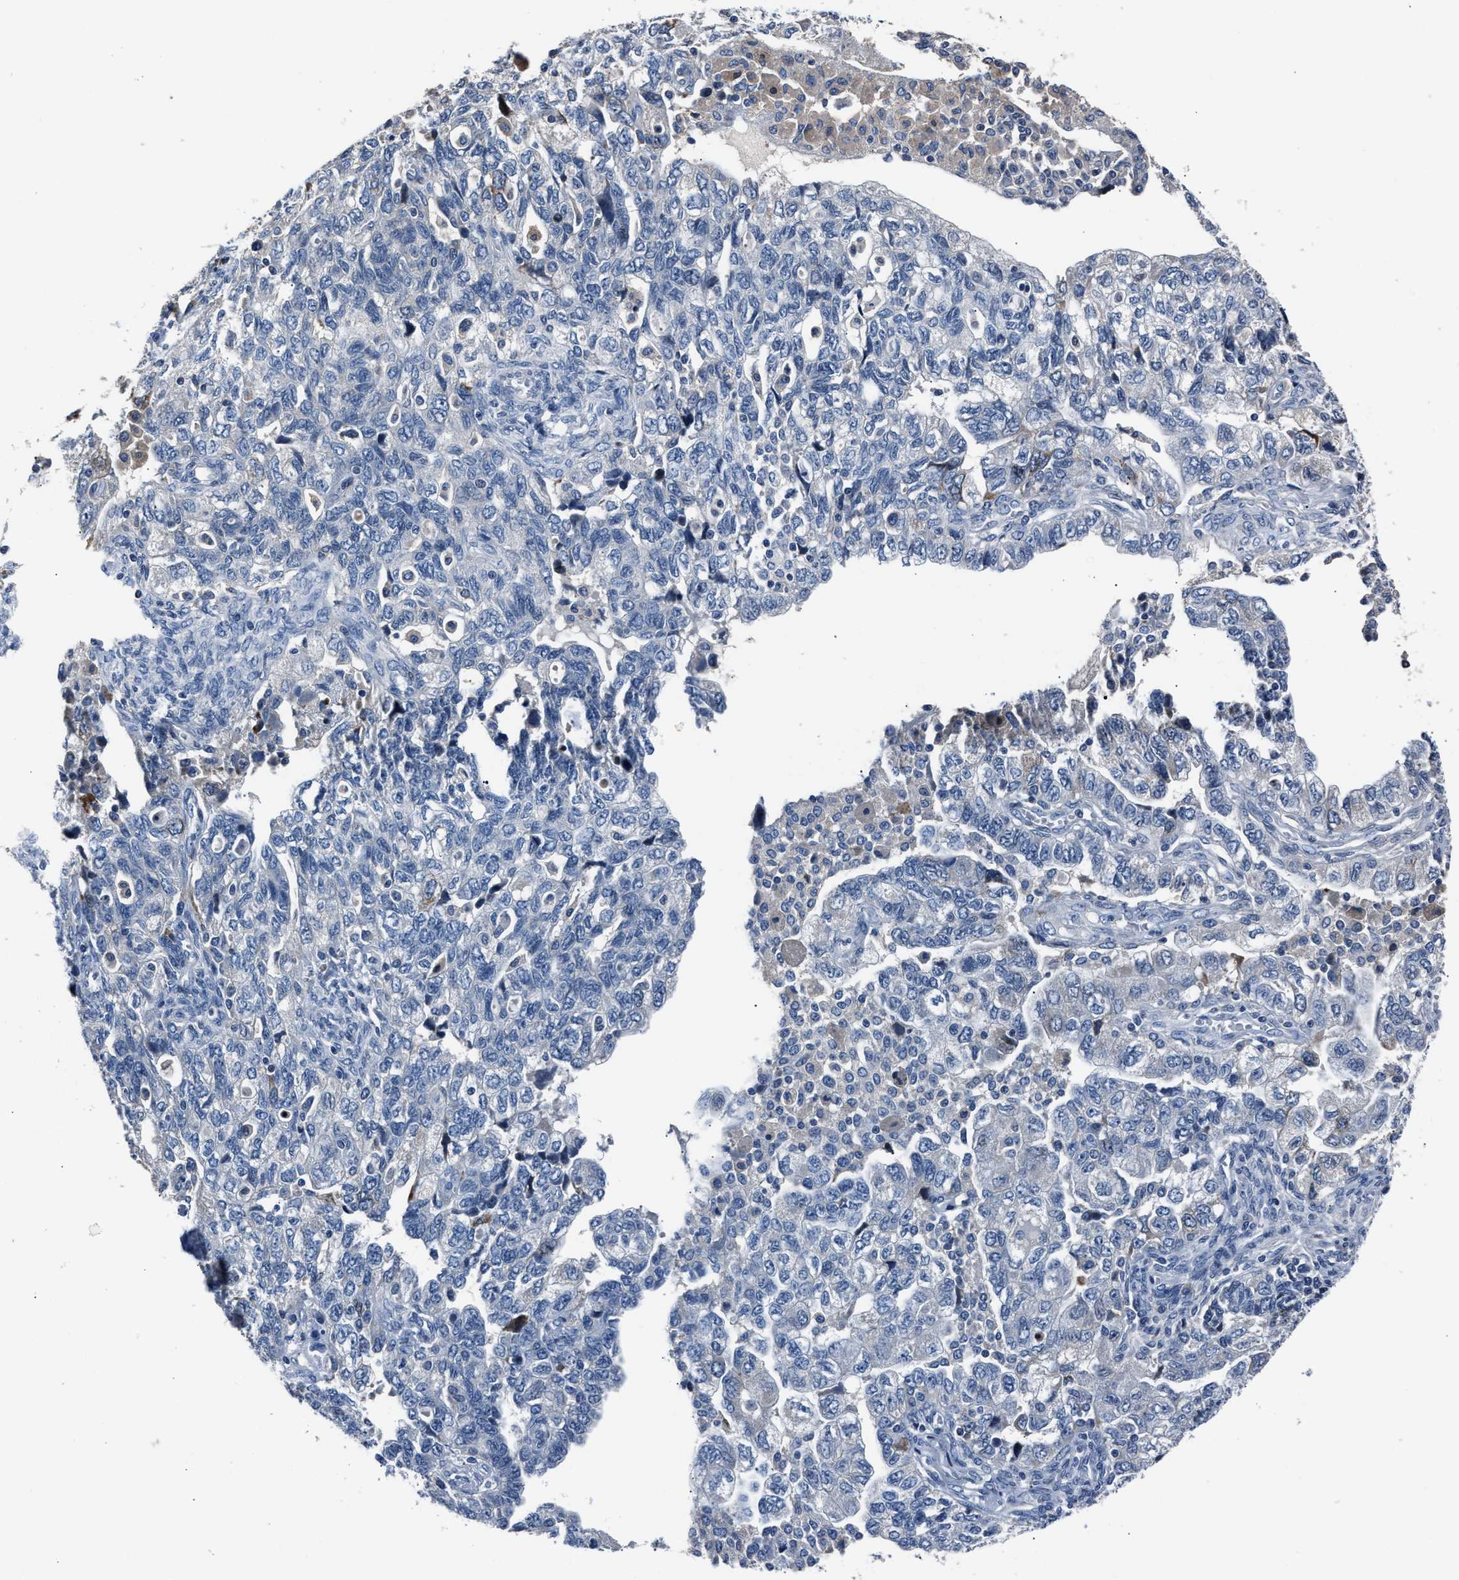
{"staining": {"intensity": "negative", "quantity": "none", "location": "none"}, "tissue": "ovarian cancer", "cell_type": "Tumor cells", "image_type": "cancer", "snomed": [{"axis": "morphology", "description": "Carcinoma, NOS"}, {"axis": "morphology", "description": "Cystadenocarcinoma, serous, NOS"}, {"axis": "topography", "description": "Ovary"}], "caption": "Immunohistochemical staining of human ovarian cancer displays no significant positivity in tumor cells. Nuclei are stained in blue.", "gene": "DNAJC24", "patient": {"sex": "female", "age": 69}}